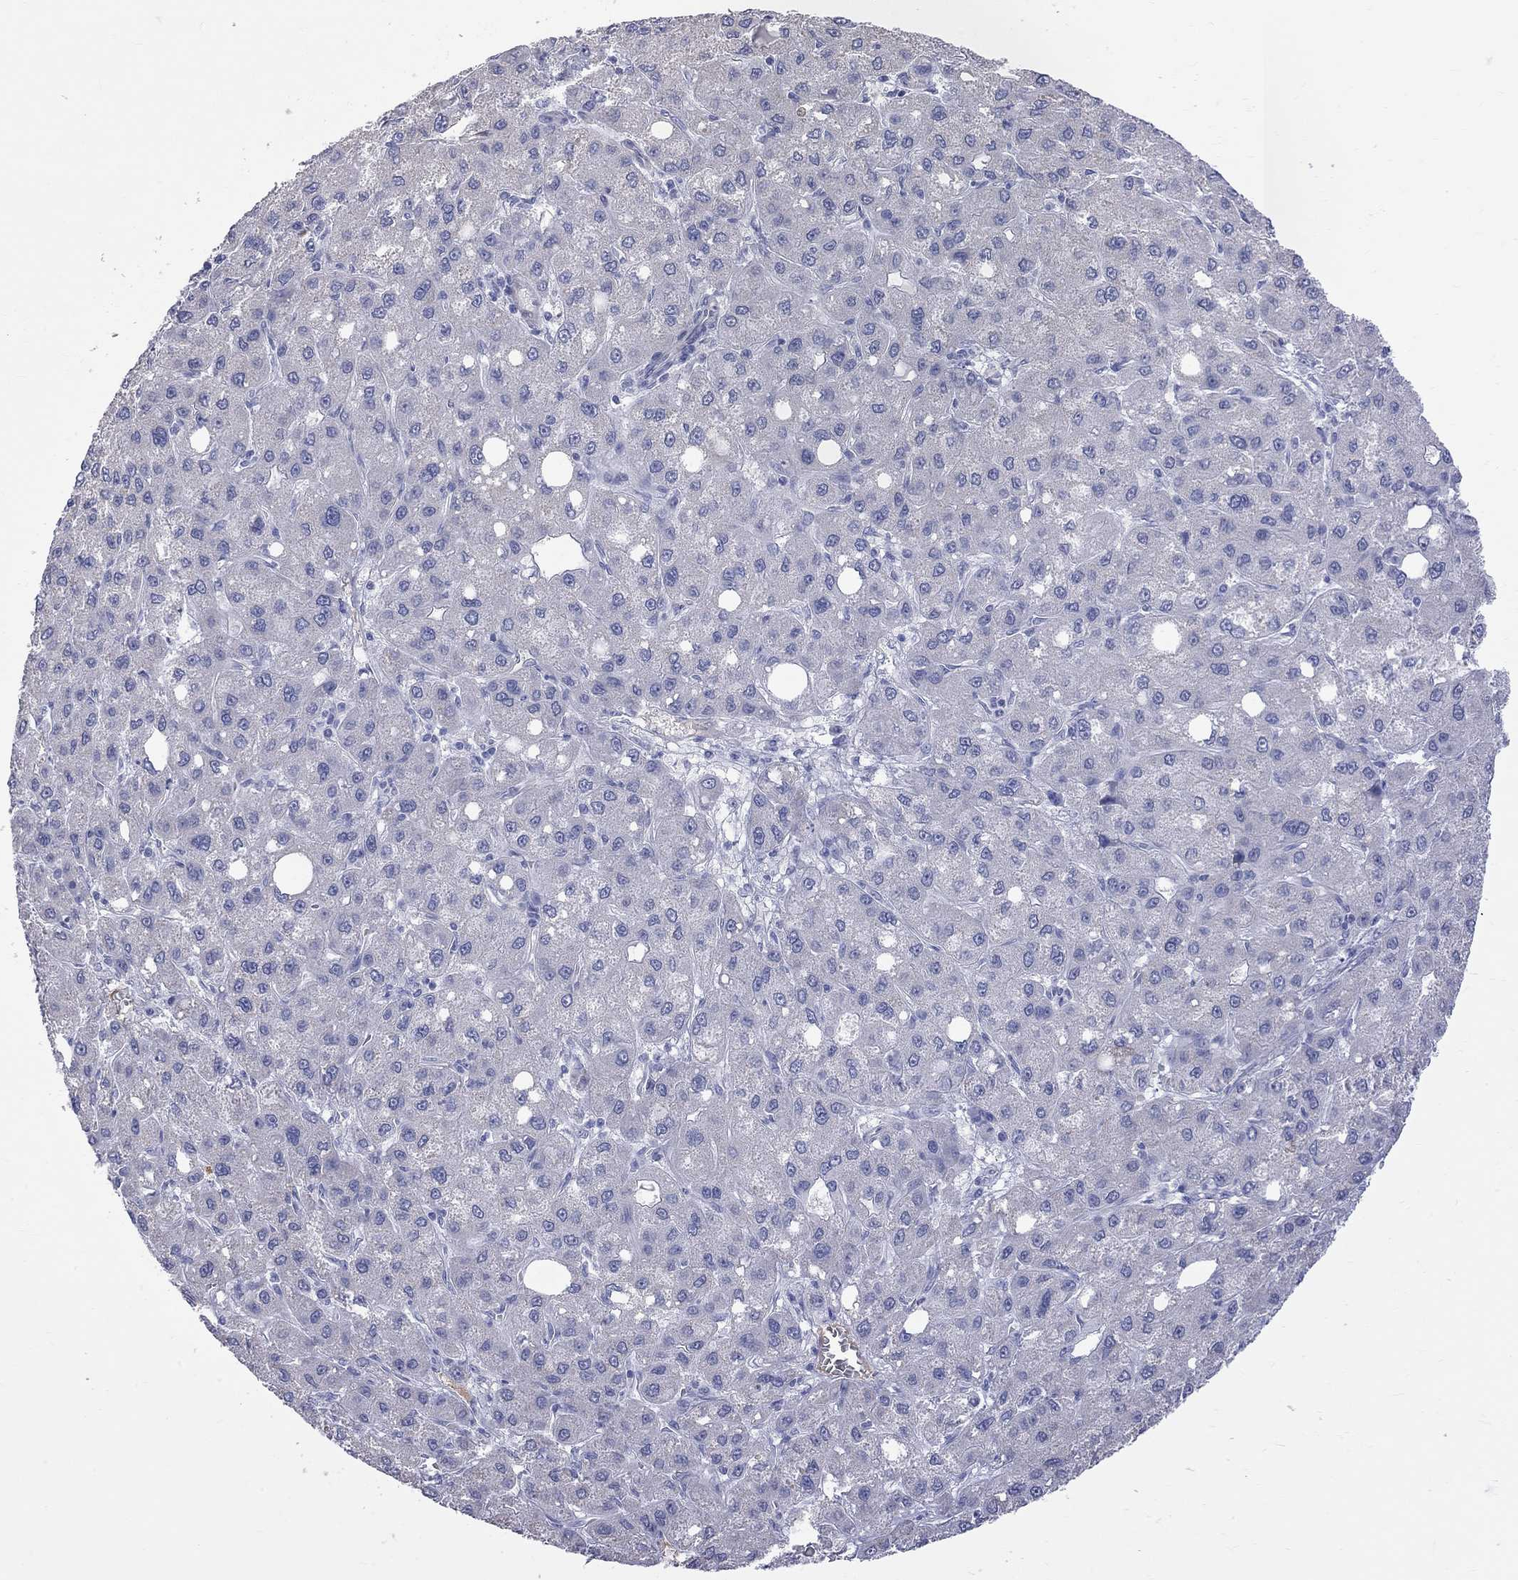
{"staining": {"intensity": "negative", "quantity": "none", "location": "none"}, "tissue": "liver cancer", "cell_type": "Tumor cells", "image_type": "cancer", "snomed": [{"axis": "morphology", "description": "Carcinoma, Hepatocellular, NOS"}, {"axis": "topography", "description": "Liver"}], "caption": "High power microscopy photomicrograph of an immunohistochemistry micrograph of liver cancer, revealing no significant staining in tumor cells. Nuclei are stained in blue.", "gene": "KCND2", "patient": {"sex": "male", "age": 73}}